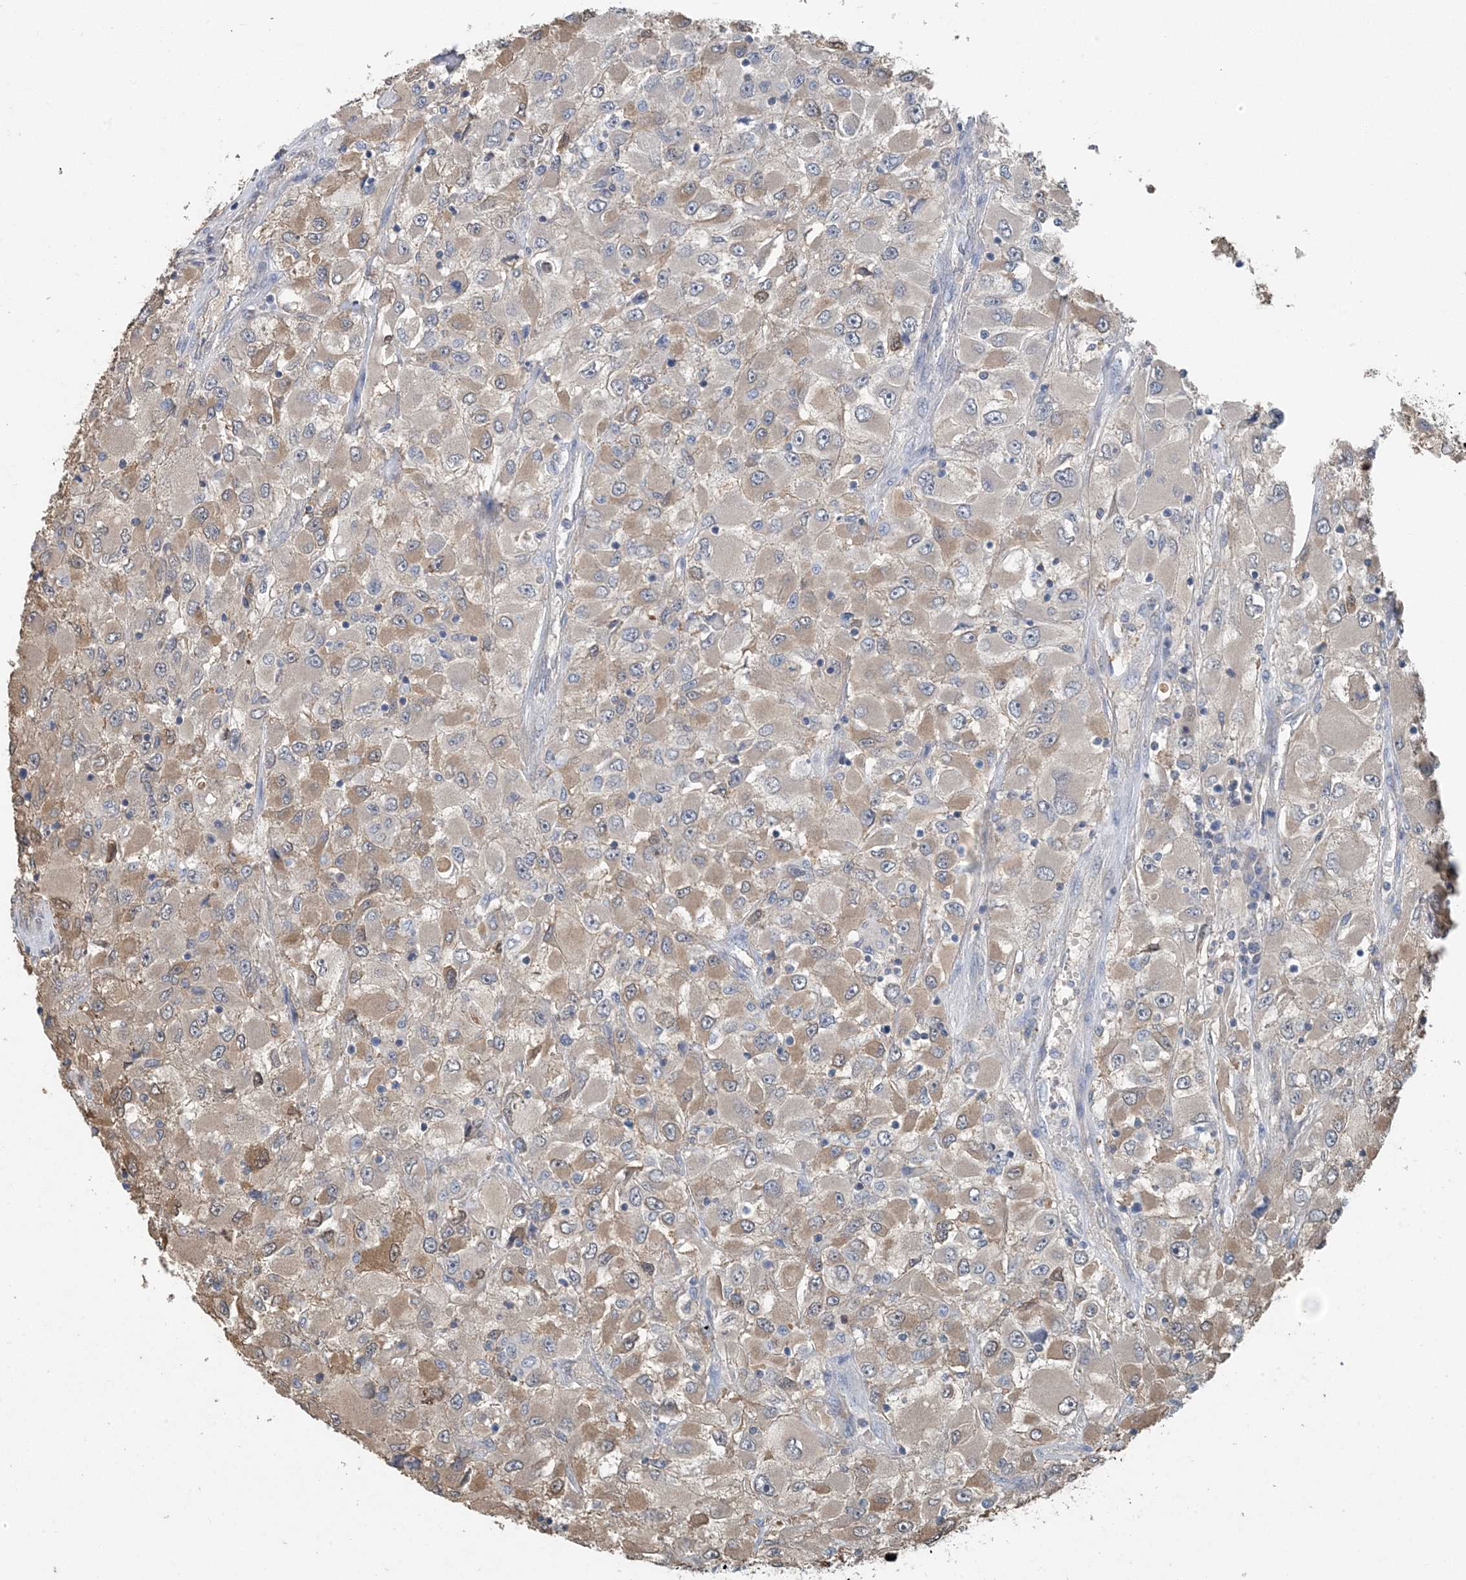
{"staining": {"intensity": "moderate", "quantity": "25%-75%", "location": "cytoplasmic/membranous"}, "tissue": "renal cancer", "cell_type": "Tumor cells", "image_type": "cancer", "snomed": [{"axis": "morphology", "description": "Adenocarcinoma, NOS"}, {"axis": "topography", "description": "Kidney"}], "caption": "Protein staining of renal adenocarcinoma tissue exhibits moderate cytoplasmic/membranous positivity in approximately 25%-75% of tumor cells.", "gene": "HIKESHI", "patient": {"sex": "female", "age": 52}}